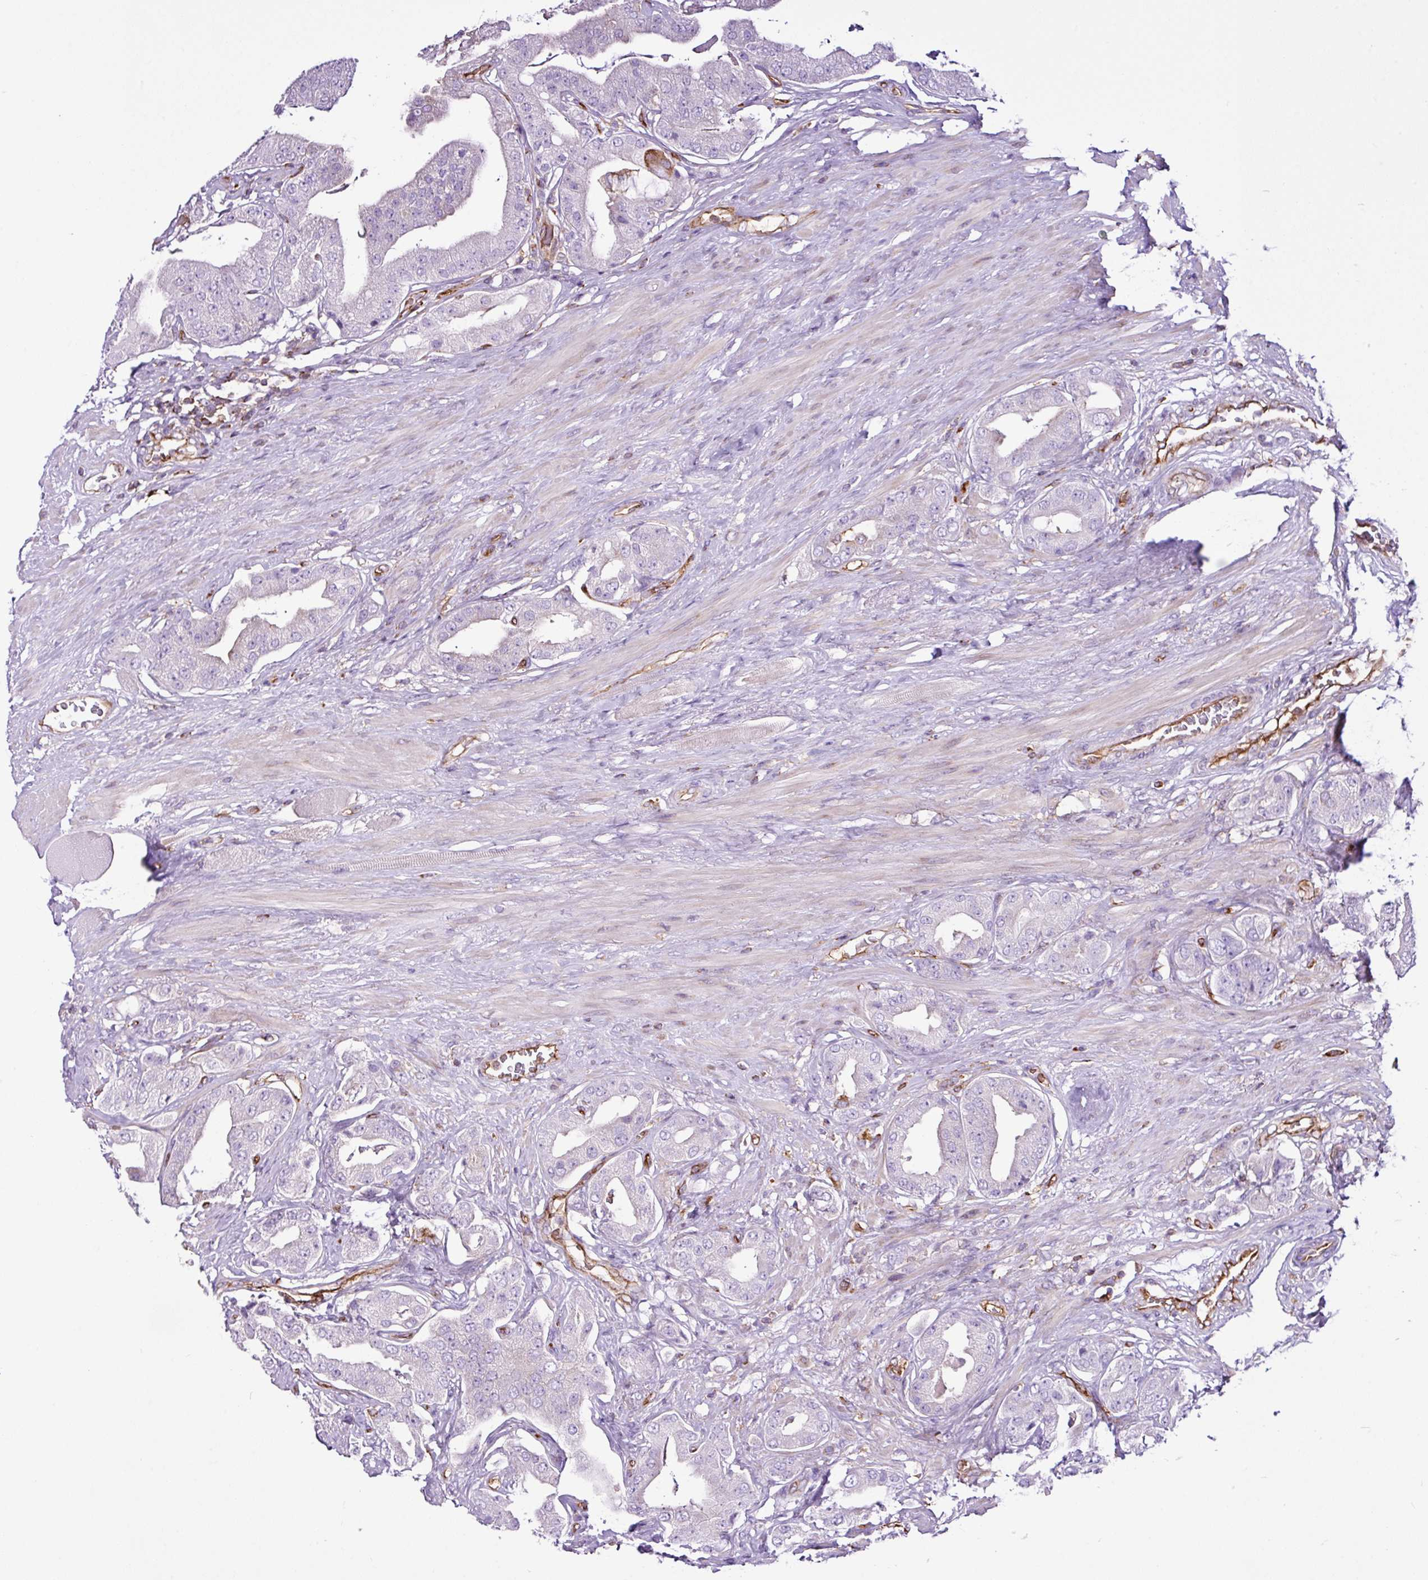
{"staining": {"intensity": "negative", "quantity": "none", "location": "none"}, "tissue": "prostate cancer", "cell_type": "Tumor cells", "image_type": "cancer", "snomed": [{"axis": "morphology", "description": "Adenocarcinoma, High grade"}, {"axis": "topography", "description": "Prostate"}], "caption": "This is an immunohistochemistry image of human prostate adenocarcinoma (high-grade). There is no staining in tumor cells.", "gene": "EME2", "patient": {"sex": "male", "age": 63}}